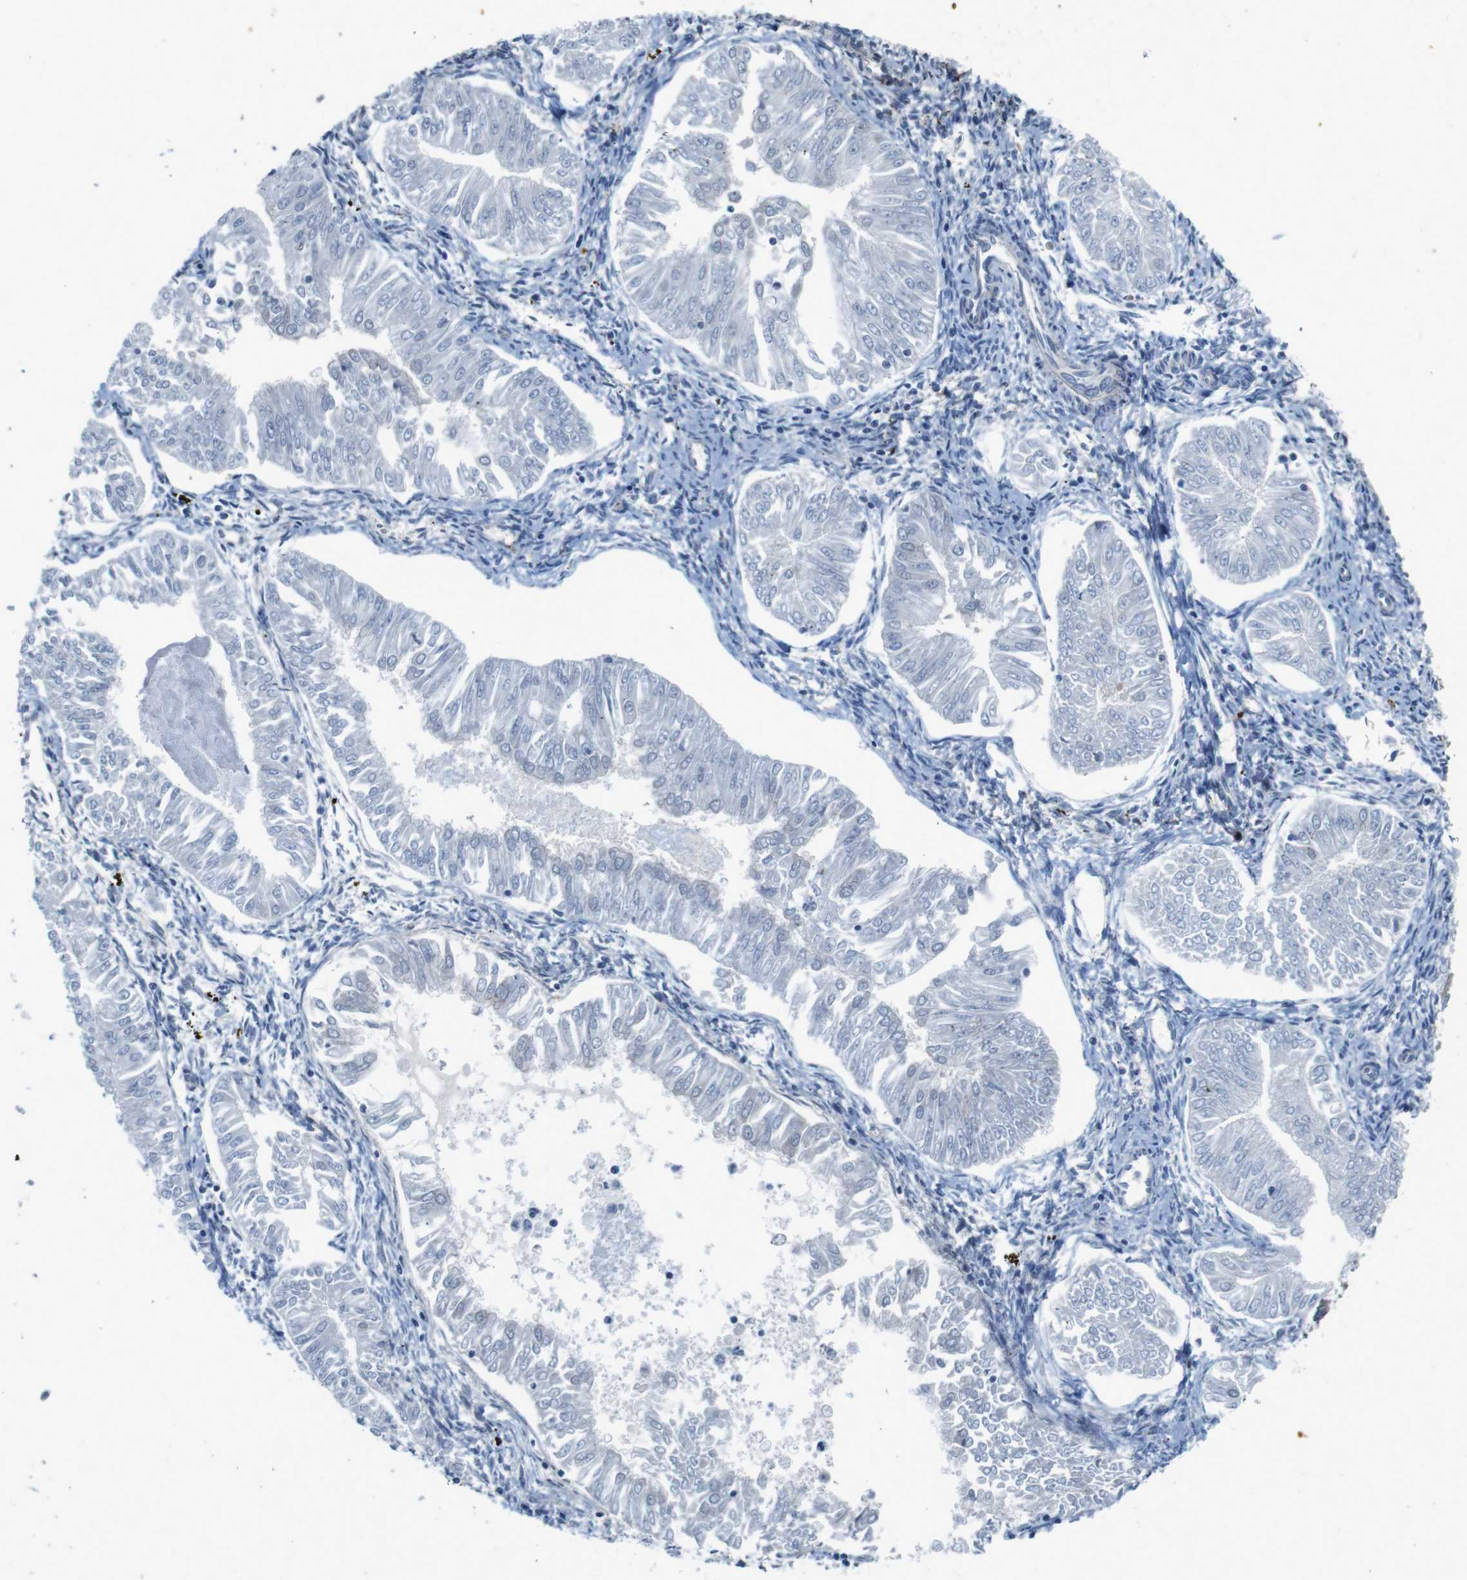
{"staining": {"intensity": "negative", "quantity": "none", "location": "none"}, "tissue": "endometrial cancer", "cell_type": "Tumor cells", "image_type": "cancer", "snomed": [{"axis": "morphology", "description": "Adenocarcinoma, NOS"}, {"axis": "topography", "description": "Endometrium"}], "caption": "Protein analysis of endometrial cancer (adenocarcinoma) reveals no significant expression in tumor cells.", "gene": "FLCN", "patient": {"sex": "female", "age": 53}}